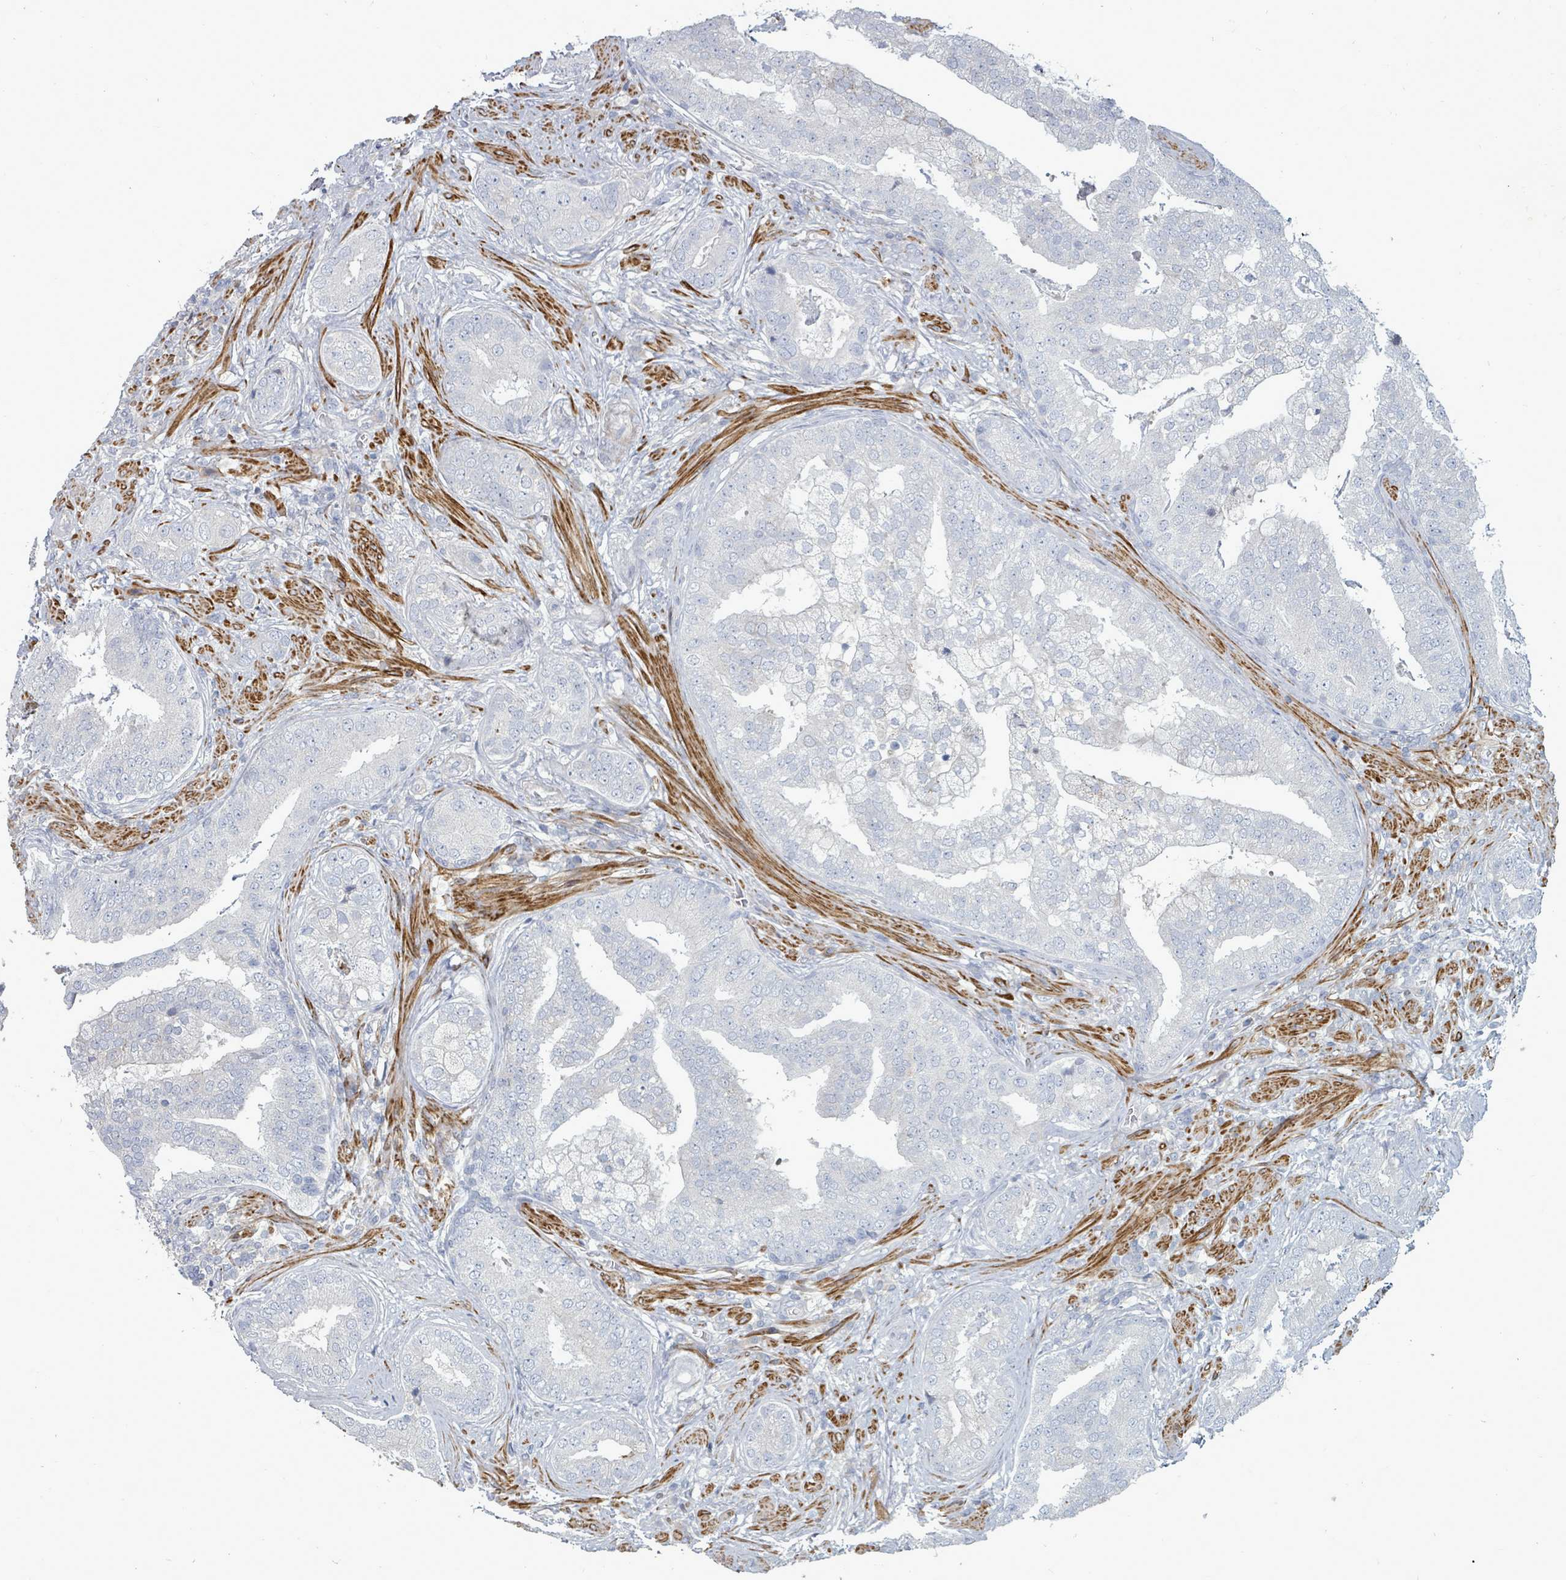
{"staining": {"intensity": "negative", "quantity": "none", "location": "none"}, "tissue": "prostate cancer", "cell_type": "Tumor cells", "image_type": "cancer", "snomed": [{"axis": "morphology", "description": "Adenocarcinoma, High grade"}, {"axis": "topography", "description": "Prostate"}], "caption": "Tumor cells show no significant positivity in prostate high-grade adenocarcinoma.", "gene": "ARGFX", "patient": {"sex": "male", "age": 55}}